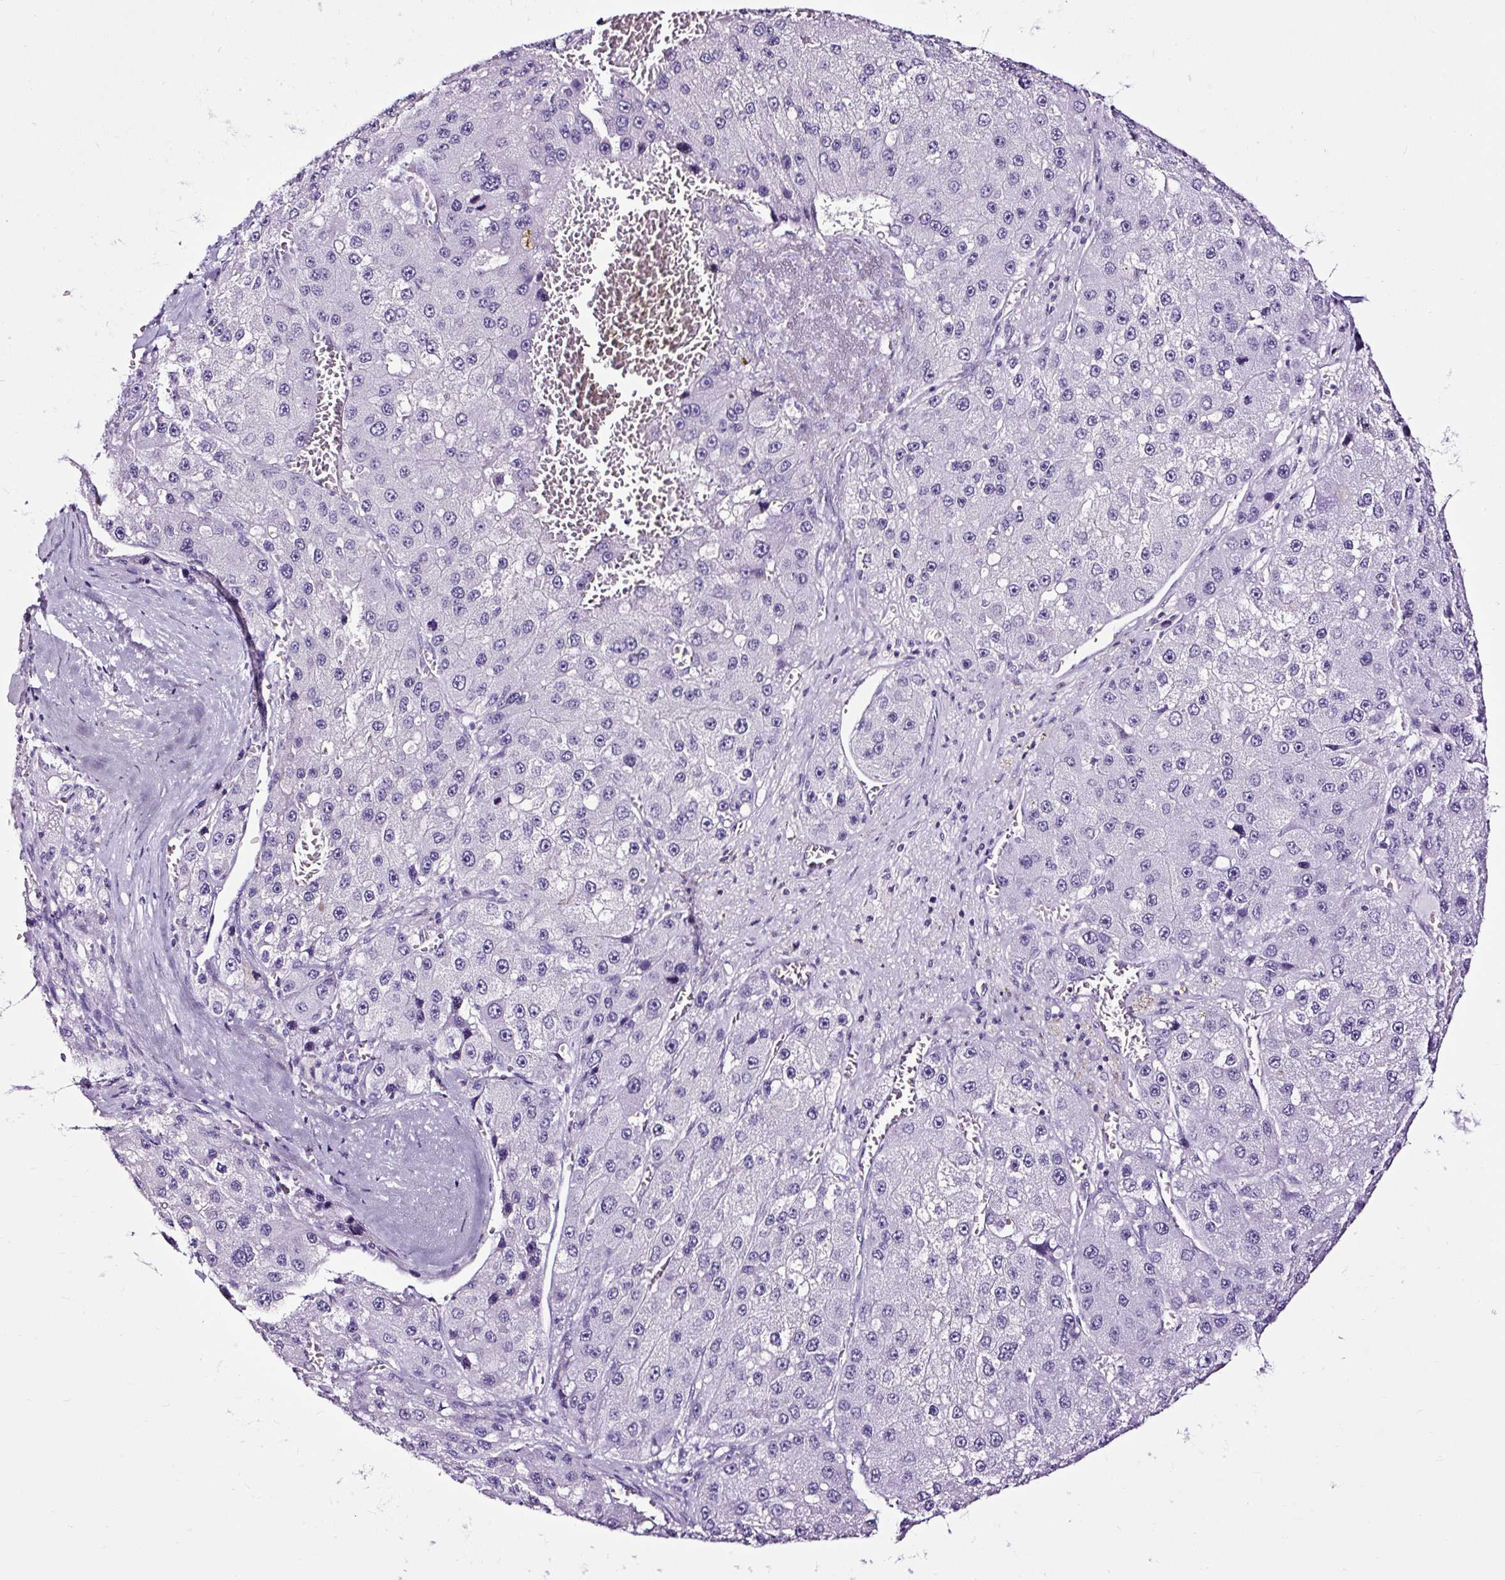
{"staining": {"intensity": "negative", "quantity": "none", "location": "none"}, "tissue": "liver cancer", "cell_type": "Tumor cells", "image_type": "cancer", "snomed": [{"axis": "morphology", "description": "Carcinoma, Hepatocellular, NOS"}, {"axis": "topography", "description": "Liver"}], "caption": "Photomicrograph shows no significant protein expression in tumor cells of liver cancer. (DAB (3,3'-diaminobenzidine) immunohistochemistry with hematoxylin counter stain).", "gene": "NPHS2", "patient": {"sex": "female", "age": 73}}